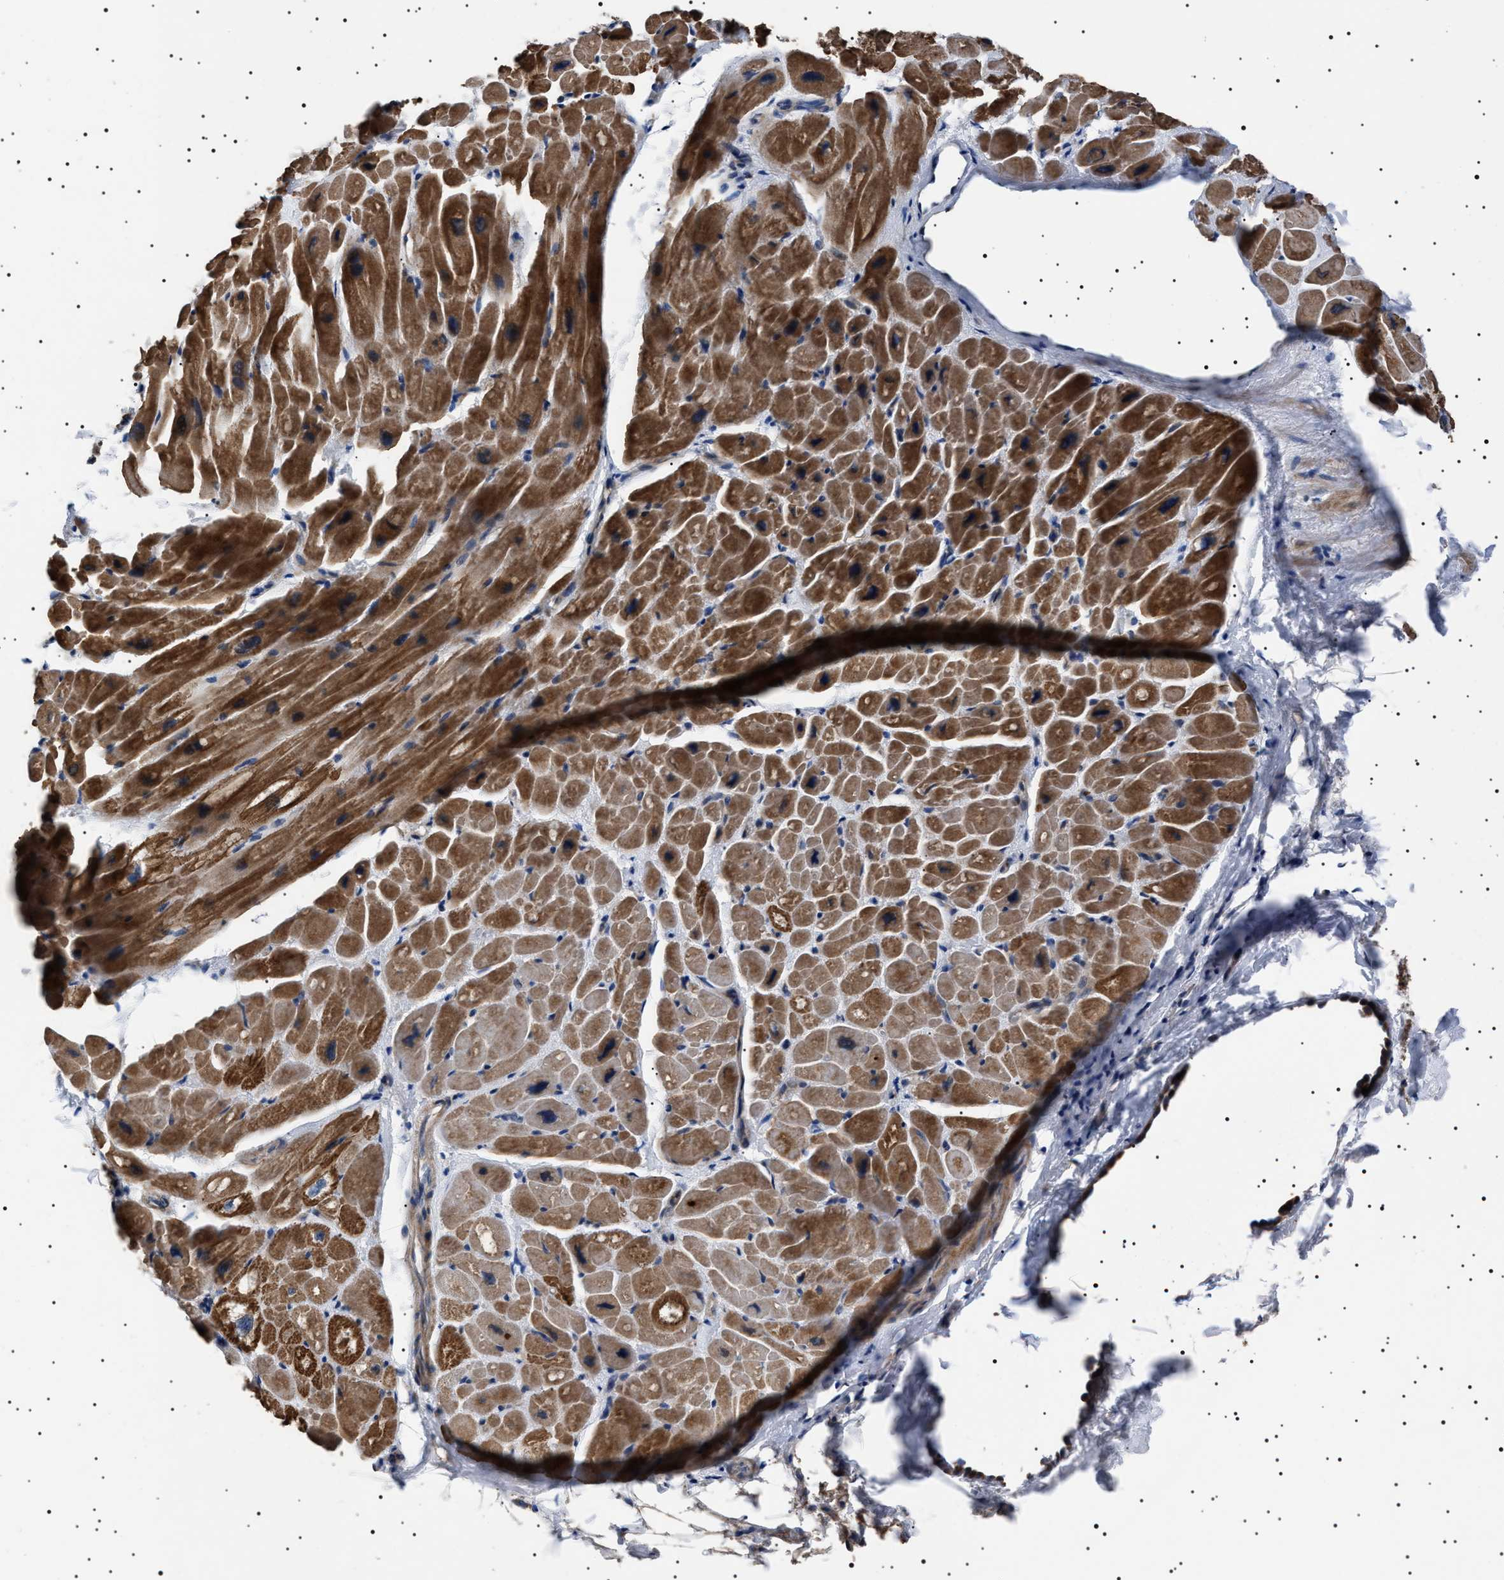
{"staining": {"intensity": "moderate", "quantity": ">75%", "location": "cytoplasmic/membranous"}, "tissue": "heart muscle", "cell_type": "Cardiomyocytes", "image_type": "normal", "snomed": [{"axis": "morphology", "description": "Normal tissue, NOS"}, {"axis": "topography", "description": "Heart"}], "caption": "Immunohistochemical staining of unremarkable human heart muscle displays >75% levels of moderate cytoplasmic/membranous protein positivity in approximately >75% of cardiomyocytes. The staining was performed using DAB to visualize the protein expression in brown, while the nuclei were stained in blue with hematoxylin (Magnification: 20x).", "gene": "PTRH1", "patient": {"sex": "male", "age": 49}}